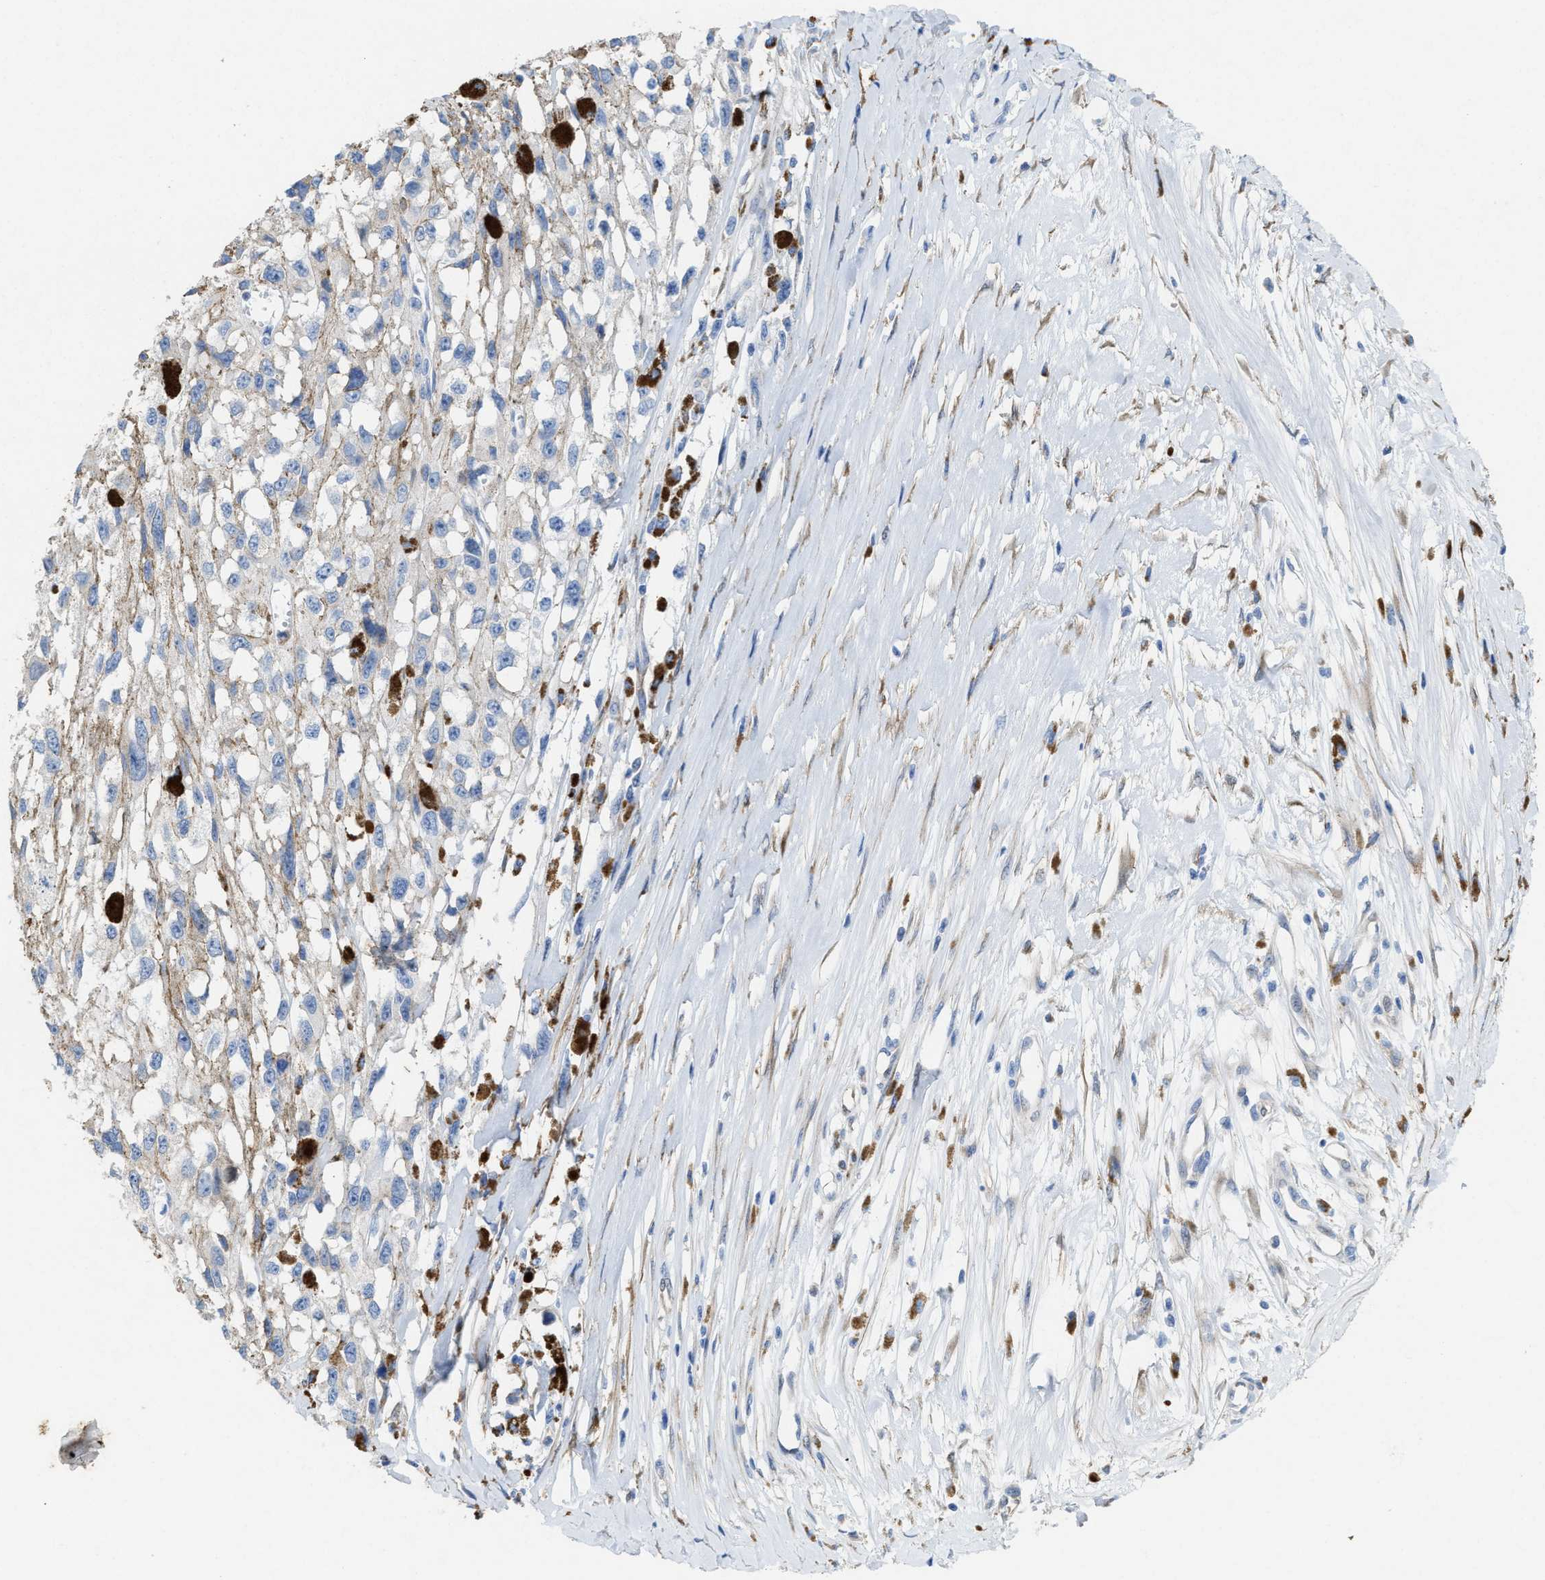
{"staining": {"intensity": "negative", "quantity": "none", "location": "none"}, "tissue": "melanoma", "cell_type": "Tumor cells", "image_type": "cancer", "snomed": [{"axis": "morphology", "description": "Malignant melanoma, Metastatic site"}, {"axis": "topography", "description": "Lymph node"}], "caption": "High magnification brightfield microscopy of malignant melanoma (metastatic site) stained with DAB (3,3'-diaminobenzidine) (brown) and counterstained with hematoxylin (blue): tumor cells show no significant positivity.", "gene": "ASS1", "patient": {"sex": "male", "age": 59}}